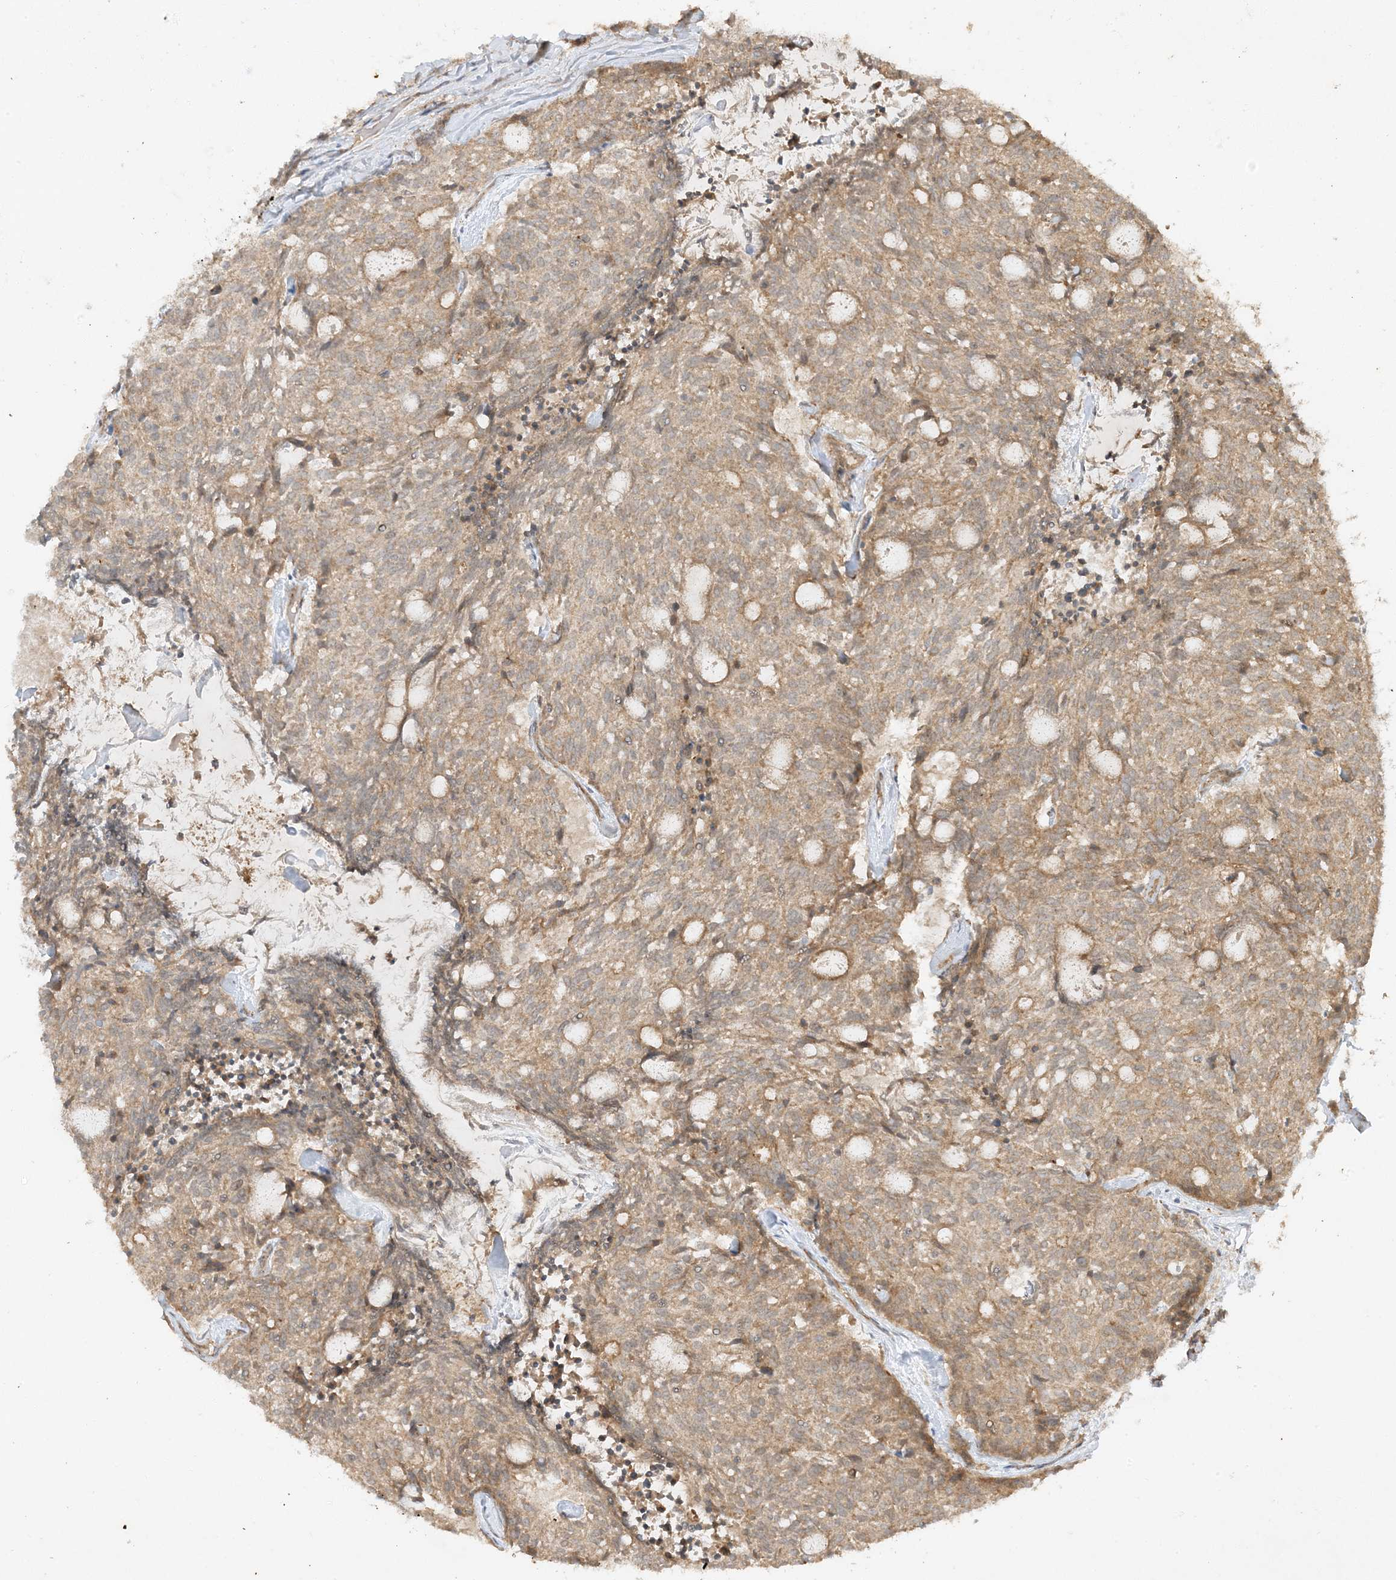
{"staining": {"intensity": "weak", "quantity": "25%-75%", "location": "cytoplasmic/membranous"}, "tissue": "carcinoid", "cell_type": "Tumor cells", "image_type": "cancer", "snomed": [{"axis": "morphology", "description": "Carcinoid, malignant, NOS"}, {"axis": "topography", "description": "Pancreas"}], "caption": "Immunohistochemical staining of human malignant carcinoid shows low levels of weak cytoplasmic/membranous positivity in about 25%-75% of tumor cells.", "gene": "XRN1", "patient": {"sex": "female", "age": 54}}